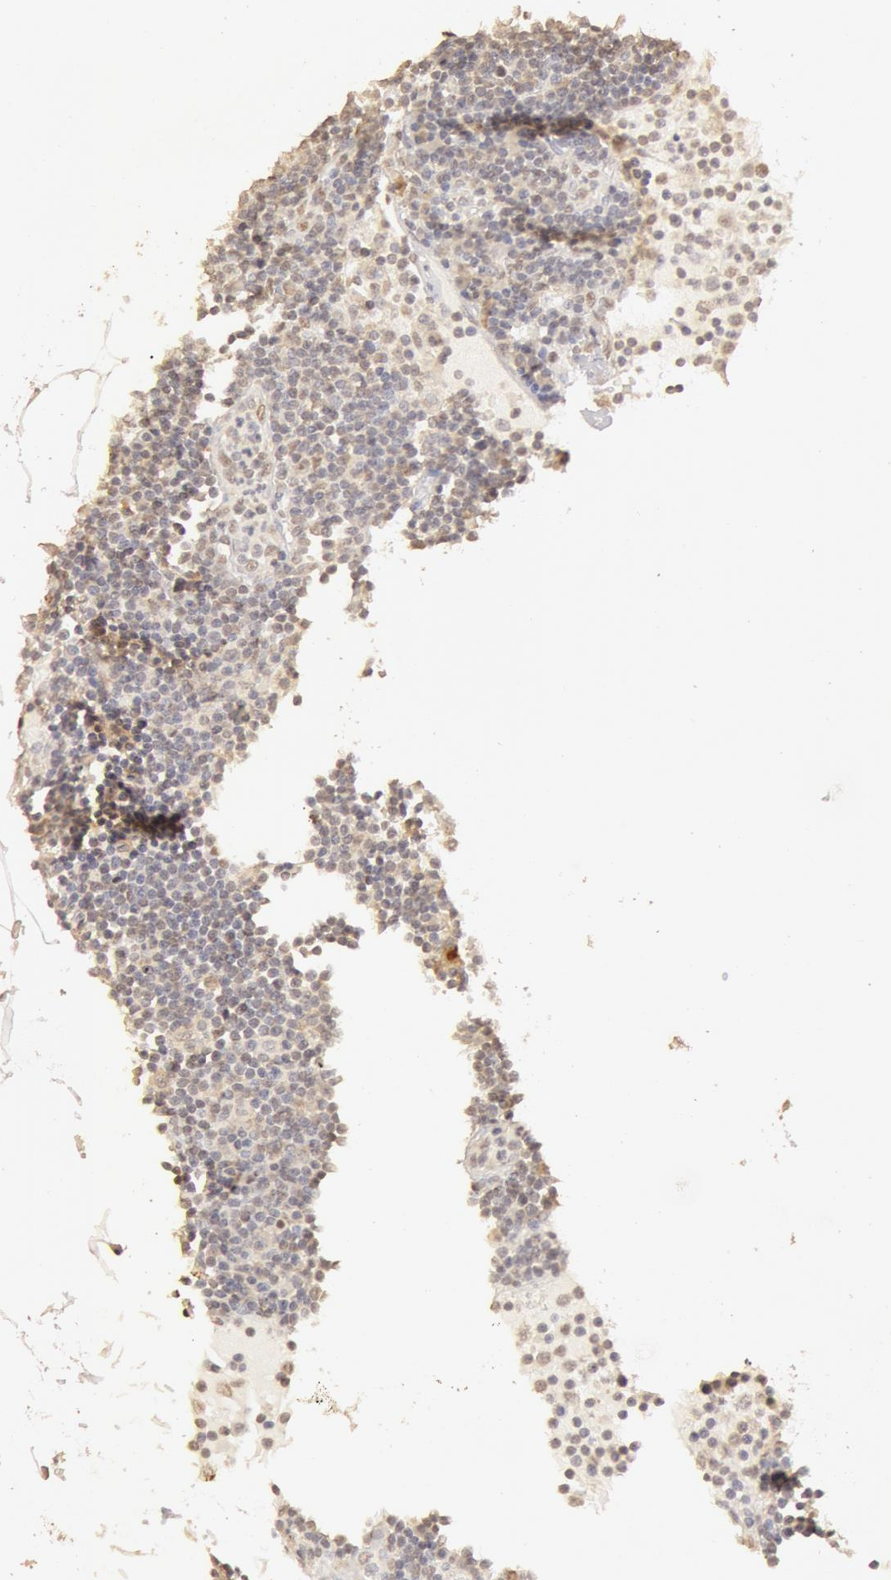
{"staining": {"intensity": "weak", "quantity": ">75%", "location": "cytoplasmic/membranous,nuclear"}, "tissue": "lymph node", "cell_type": "Germinal center cells", "image_type": "normal", "snomed": [{"axis": "morphology", "description": "Normal tissue, NOS"}, {"axis": "topography", "description": "Lymph node"}], "caption": "The image demonstrates immunohistochemical staining of normal lymph node. There is weak cytoplasmic/membranous,nuclear positivity is appreciated in approximately >75% of germinal center cells.", "gene": "SNRNP70", "patient": {"sex": "male", "age": 54}}